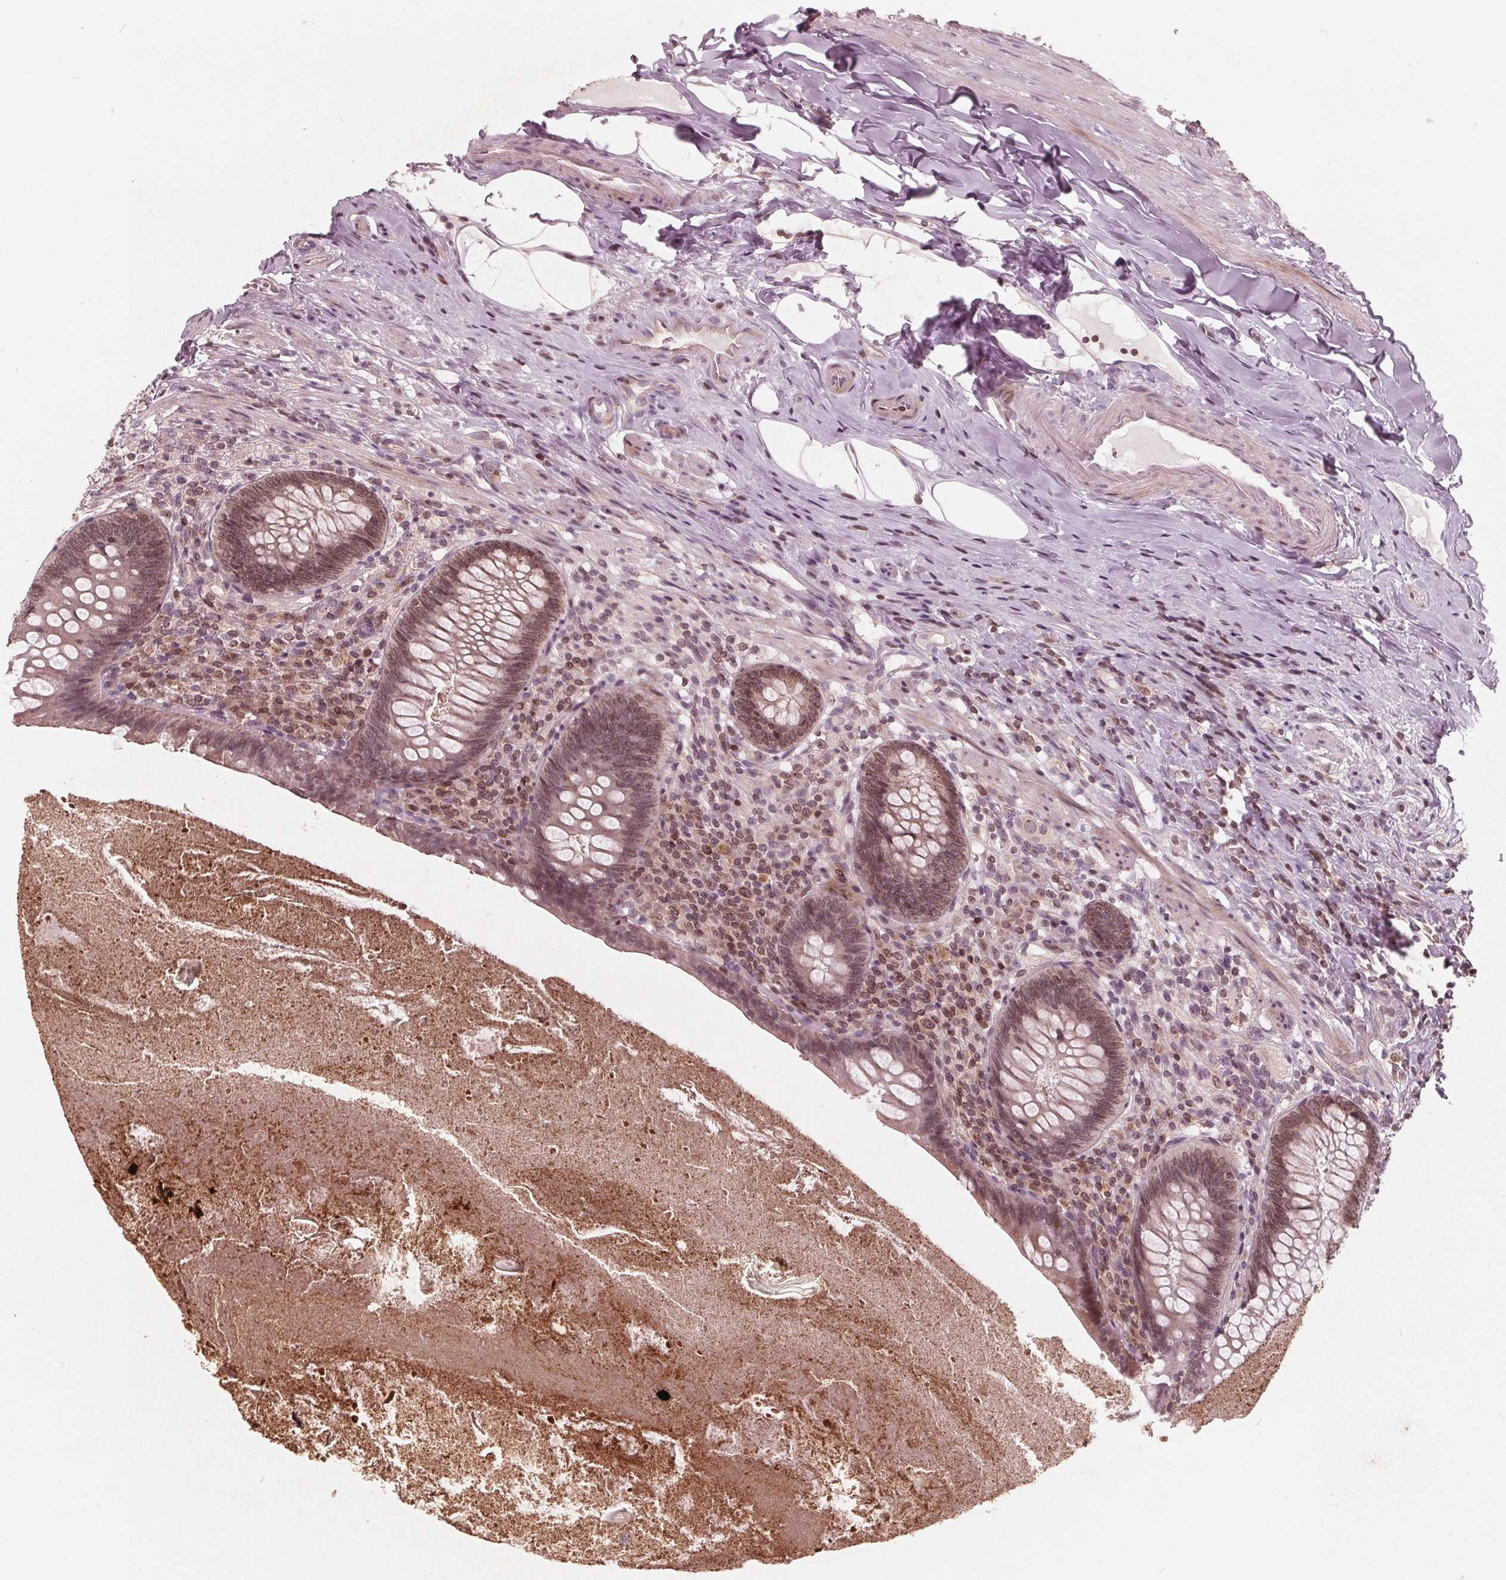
{"staining": {"intensity": "weak", "quantity": "25%-75%", "location": "cytoplasmic/membranous,nuclear"}, "tissue": "appendix", "cell_type": "Glandular cells", "image_type": "normal", "snomed": [{"axis": "morphology", "description": "Normal tissue, NOS"}, {"axis": "topography", "description": "Appendix"}], "caption": "This image exhibits immunohistochemistry (IHC) staining of unremarkable human appendix, with low weak cytoplasmic/membranous,nuclear positivity in about 25%-75% of glandular cells.", "gene": "NUP210", "patient": {"sex": "male", "age": 47}}